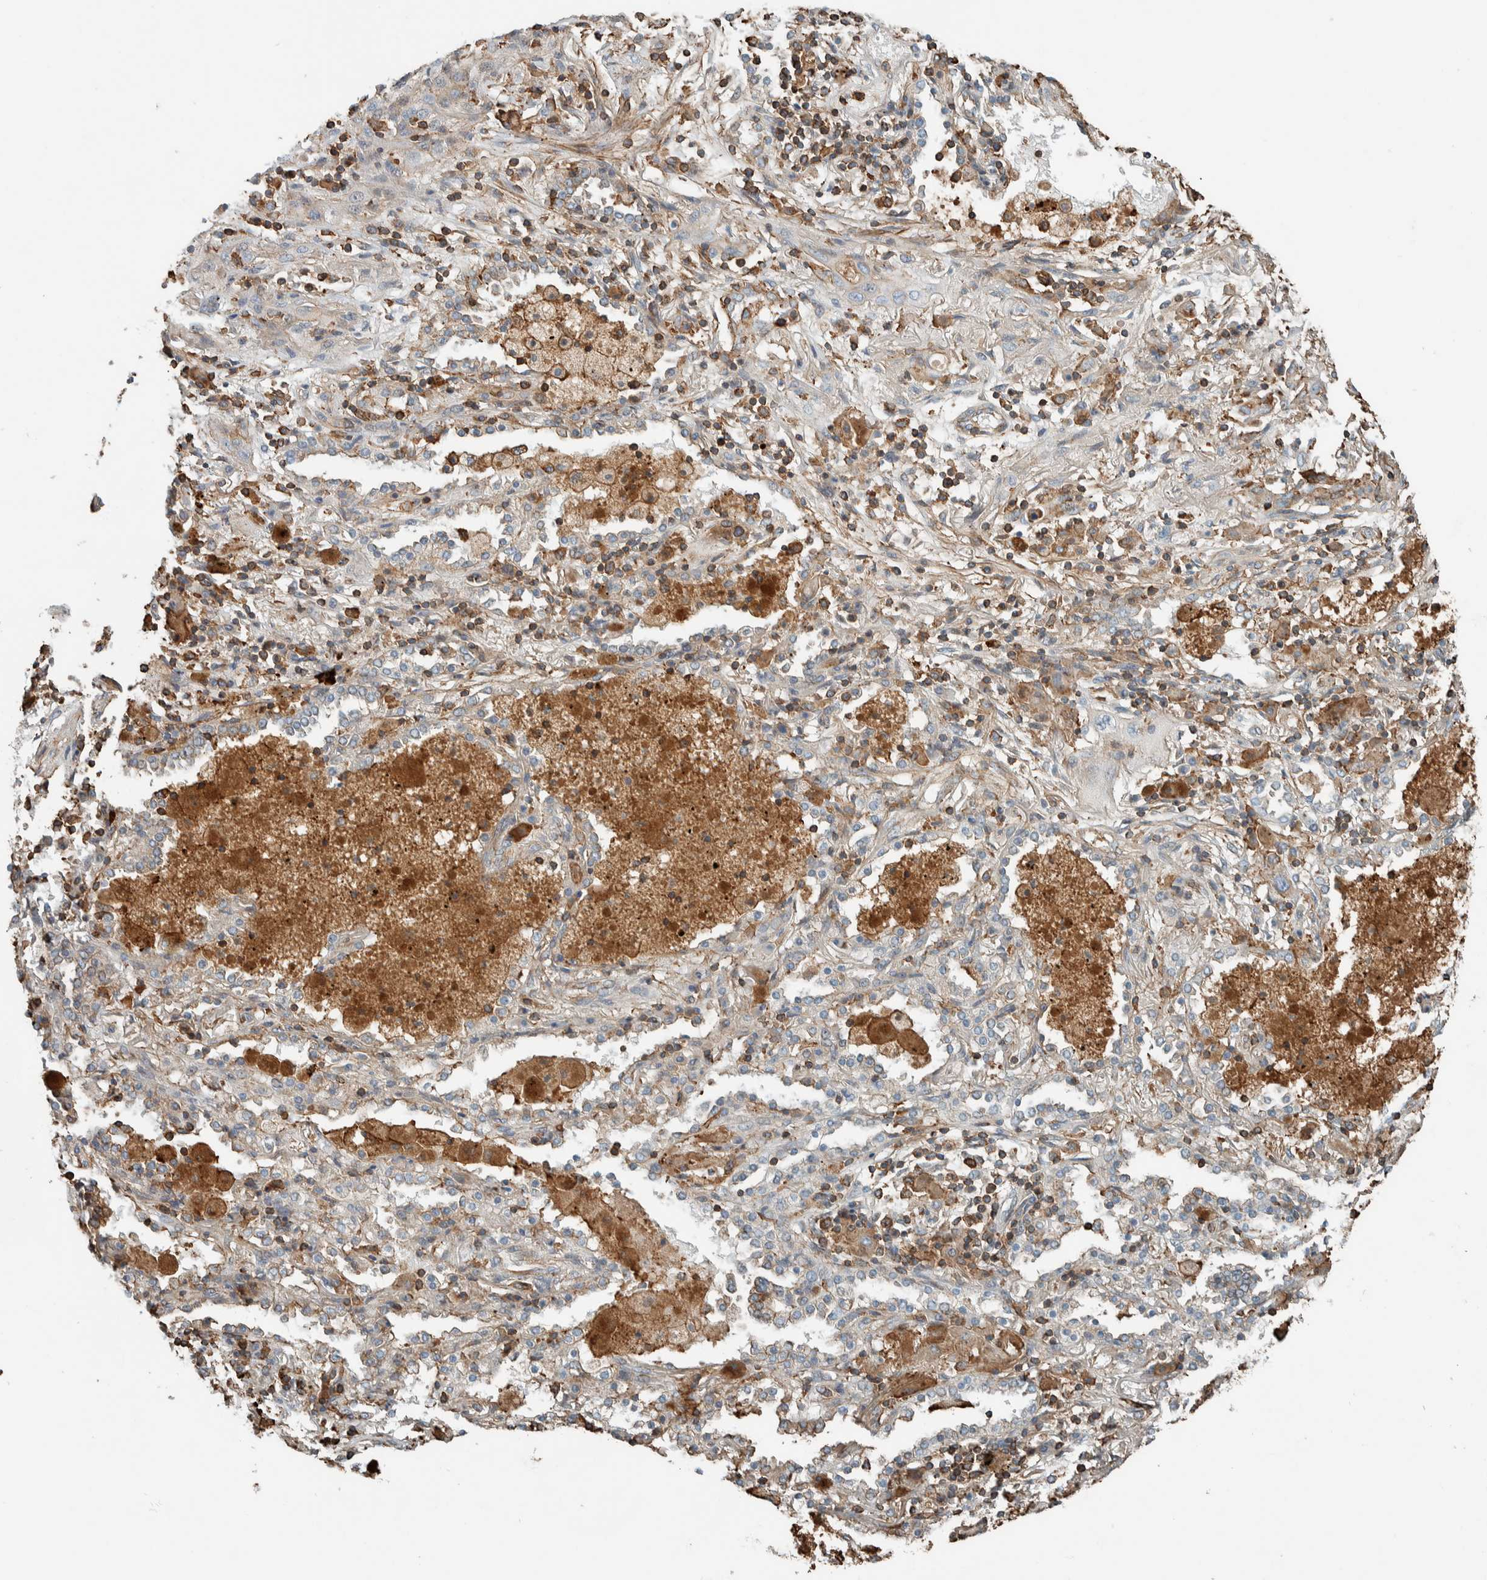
{"staining": {"intensity": "negative", "quantity": "none", "location": "none"}, "tissue": "lung cancer", "cell_type": "Tumor cells", "image_type": "cancer", "snomed": [{"axis": "morphology", "description": "Squamous cell carcinoma, NOS"}, {"axis": "topography", "description": "Lung"}], "caption": "High magnification brightfield microscopy of lung cancer stained with DAB (3,3'-diaminobenzidine) (brown) and counterstained with hematoxylin (blue): tumor cells show no significant positivity. (DAB (3,3'-diaminobenzidine) immunohistochemistry (IHC) with hematoxylin counter stain).", "gene": "CTBP2", "patient": {"sex": "female", "age": 47}}